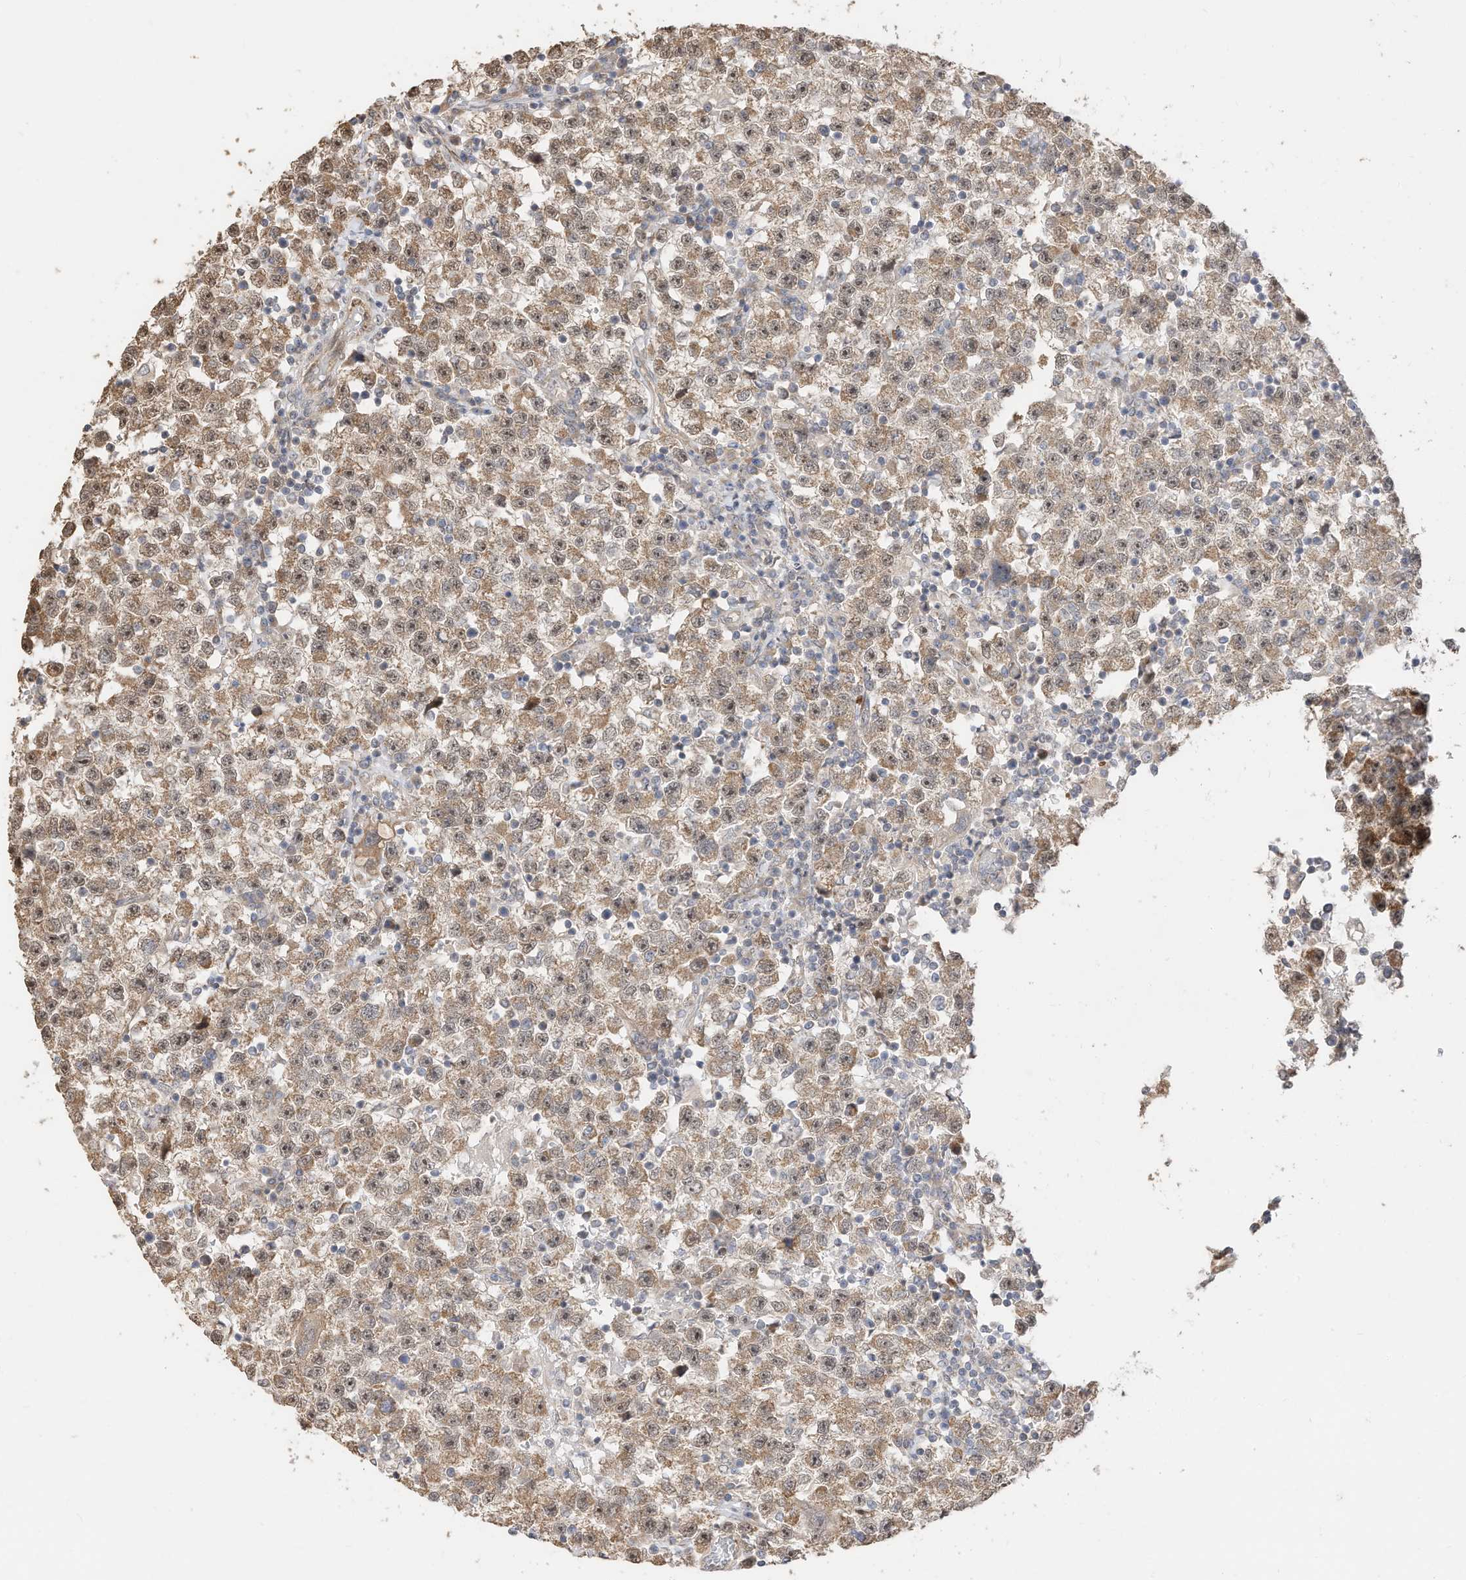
{"staining": {"intensity": "moderate", "quantity": ">75%", "location": "cytoplasmic/membranous"}, "tissue": "testis cancer", "cell_type": "Tumor cells", "image_type": "cancer", "snomed": [{"axis": "morphology", "description": "Seminoma, NOS"}, {"axis": "topography", "description": "Testis"}], "caption": "Immunohistochemistry of testis seminoma reveals medium levels of moderate cytoplasmic/membranous staining in approximately >75% of tumor cells.", "gene": "CAGE1", "patient": {"sex": "male", "age": 22}}